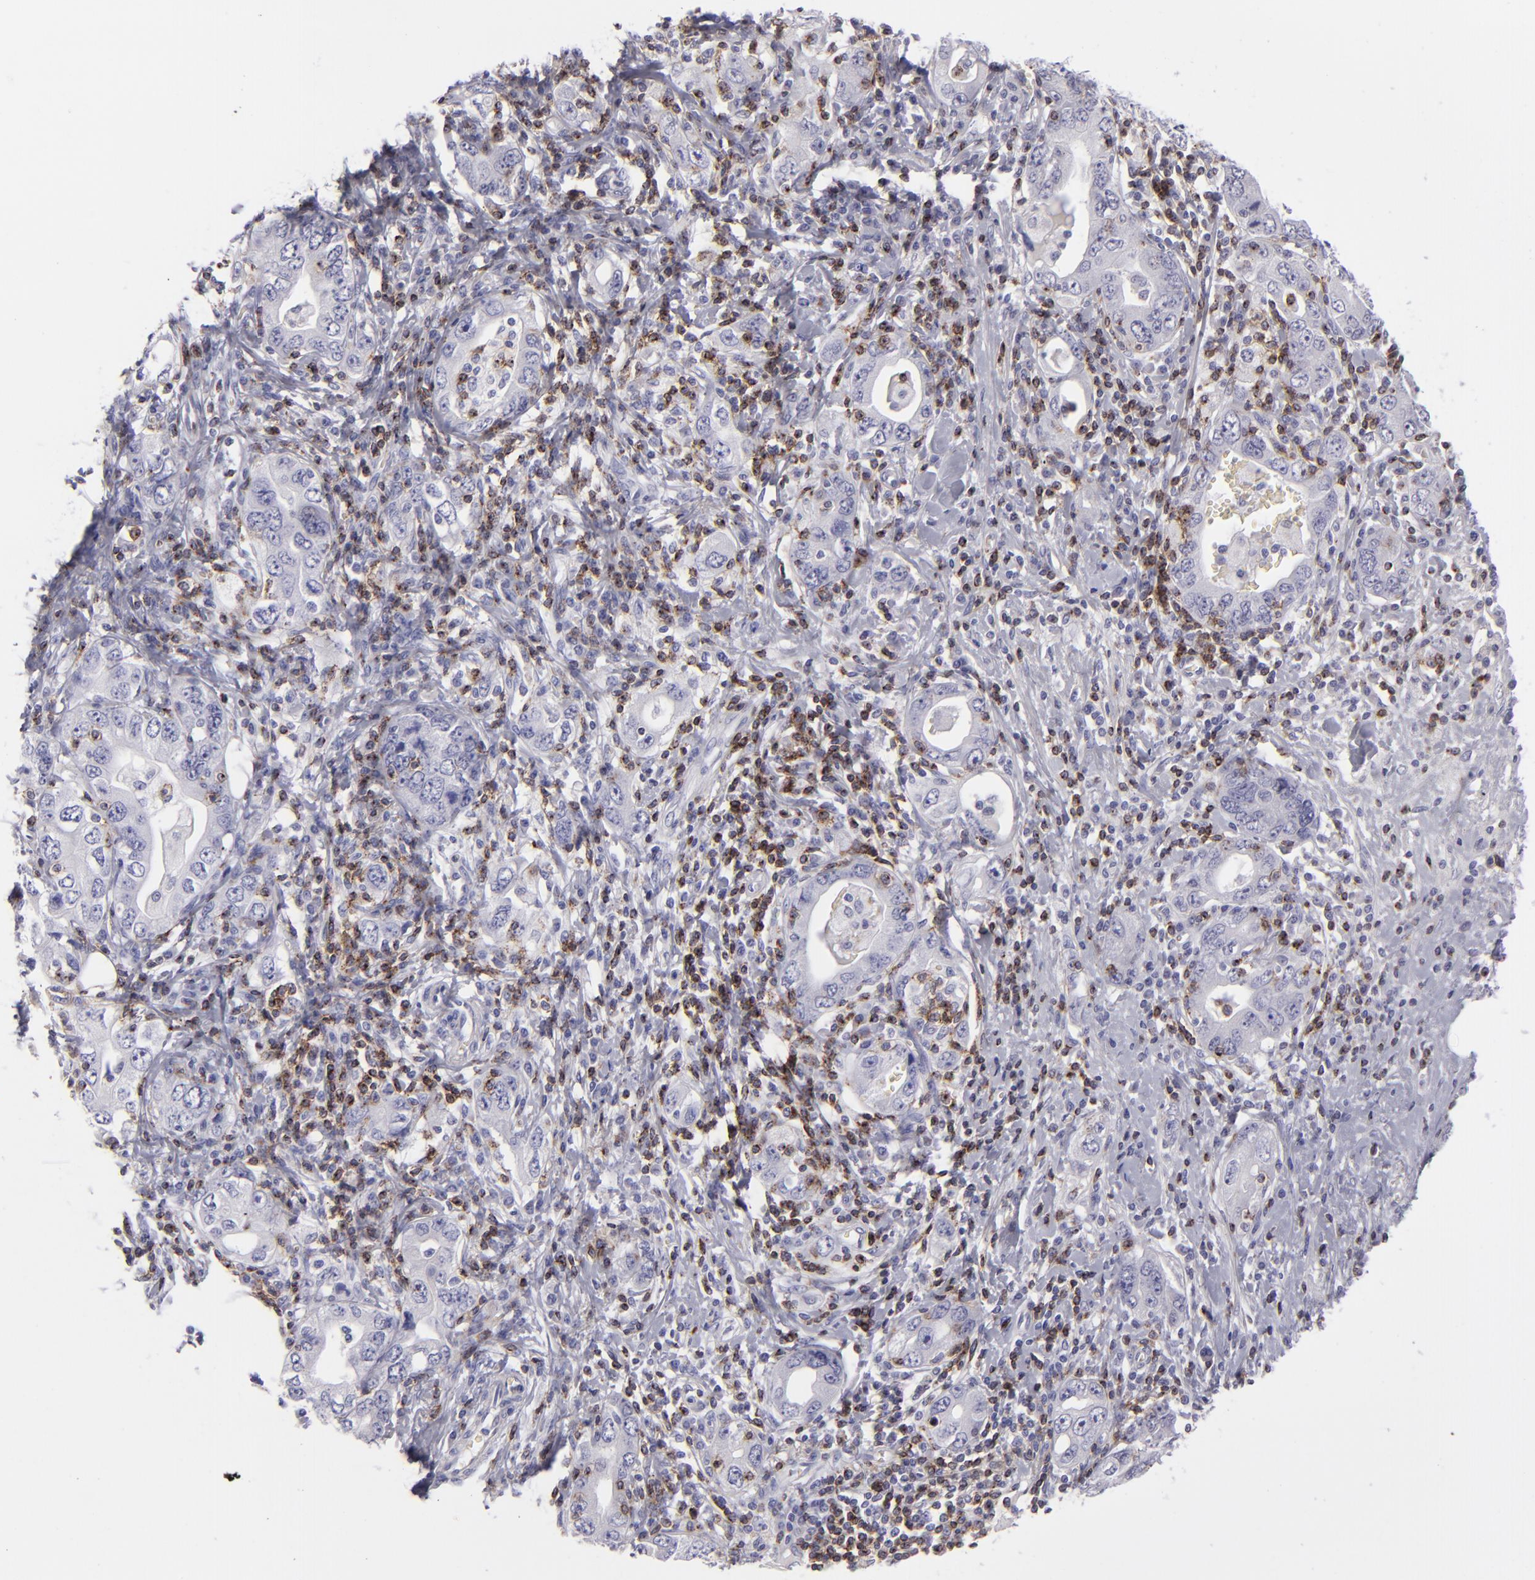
{"staining": {"intensity": "negative", "quantity": "none", "location": "none"}, "tissue": "stomach cancer", "cell_type": "Tumor cells", "image_type": "cancer", "snomed": [{"axis": "morphology", "description": "Adenocarcinoma, NOS"}, {"axis": "topography", "description": "Stomach, lower"}], "caption": "The micrograph exhibits no significant expression in tumor cells of adenocarcinoma (stomach).", "gene": "CD2", "patient": {"sex": "female", "age": 93}}